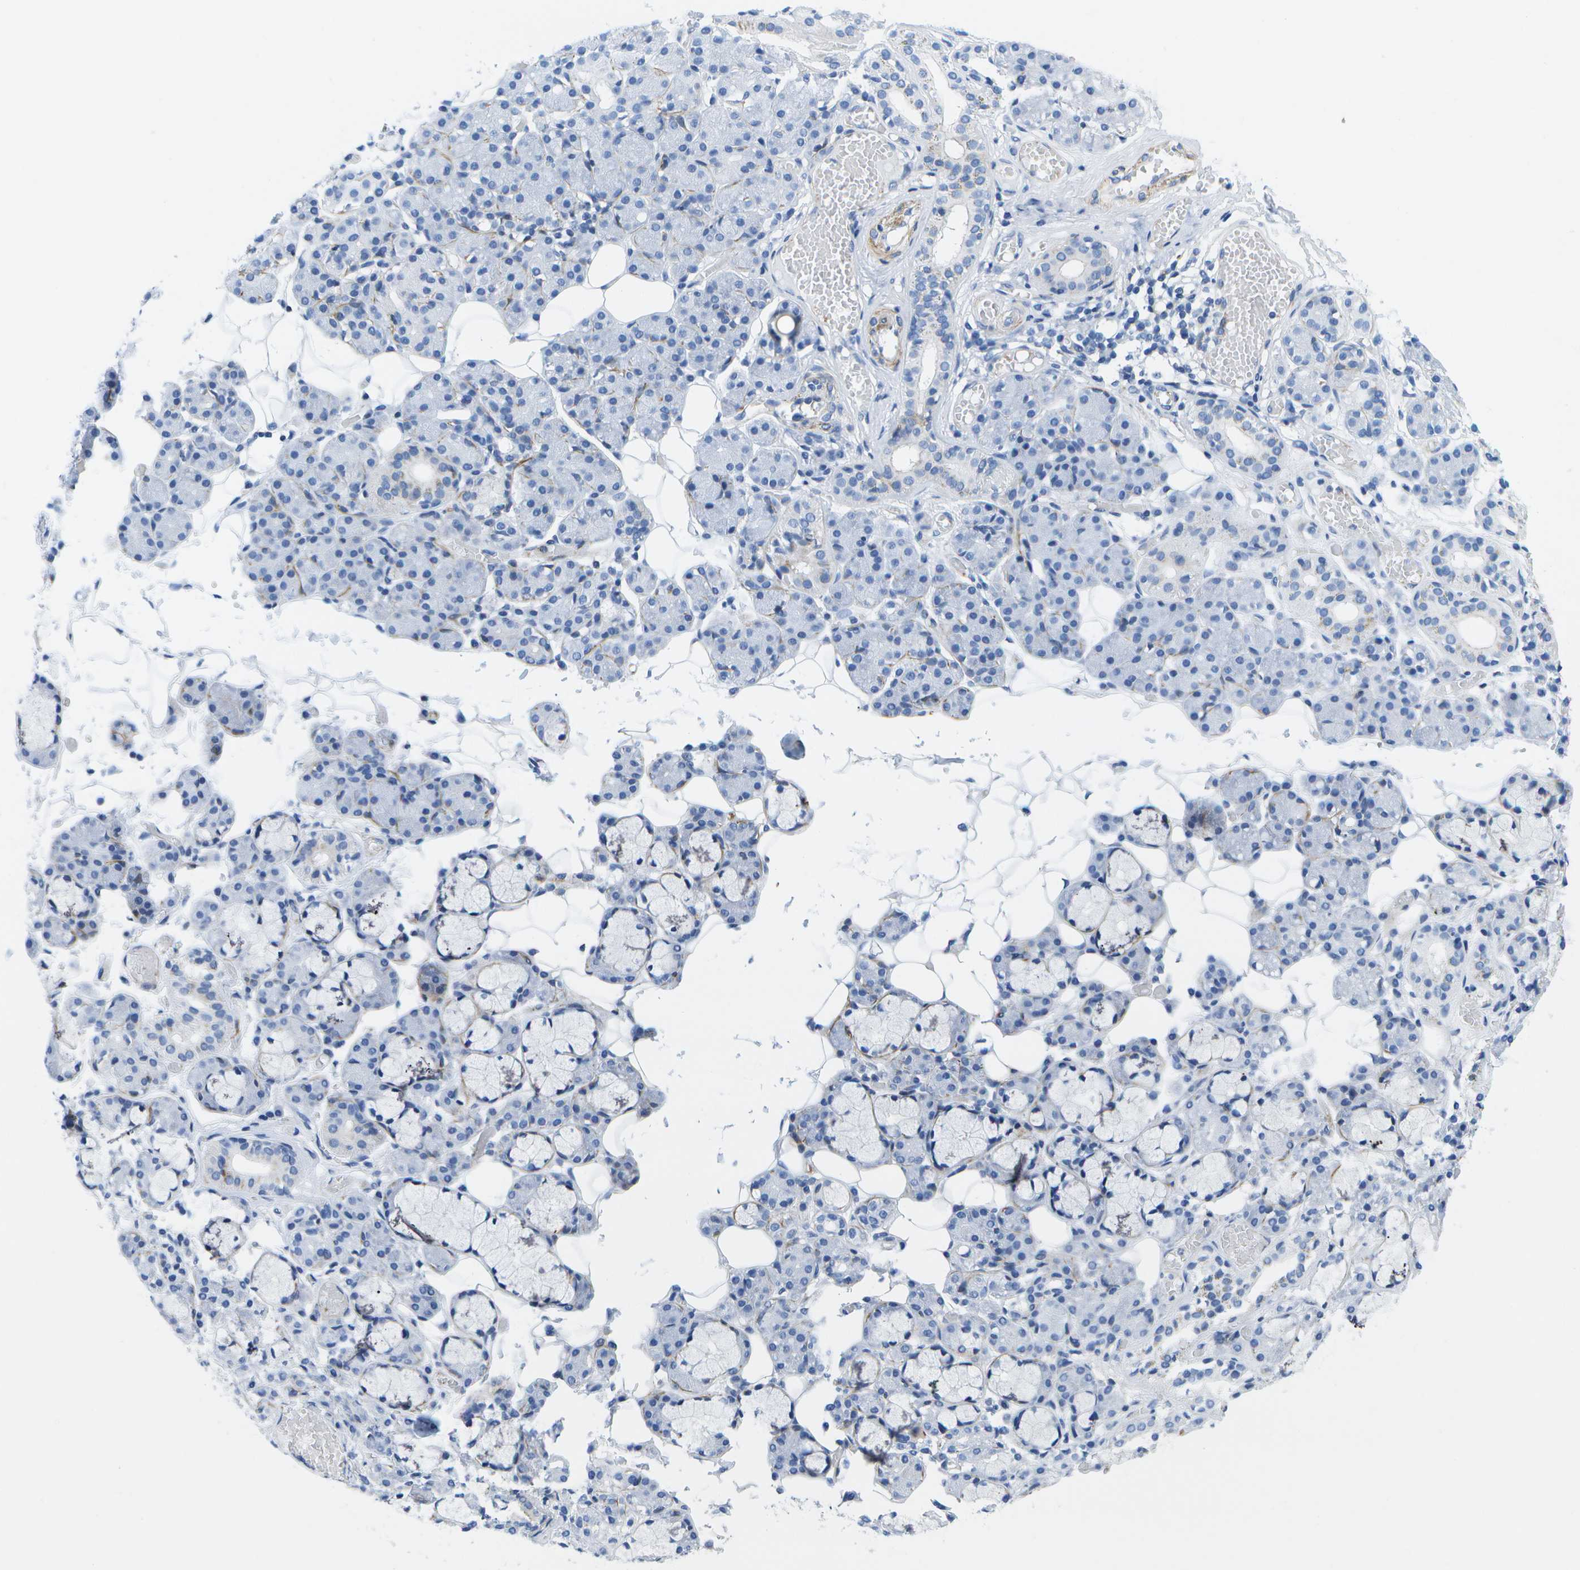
{"staining": {"intensity": "negative", "quantity": "none", "location": "none"}, "tissue": "salivary gland", "cell_type": "Glandular cells", "image_type": "normal", "snomed": [{"axis": "morphology", "description": "Normal tissue, NOS"}, {"axis": "topography", "description": "Salivary gland"}], "caption": "High magnification brightfield microscopy of normal salivary gland stained with DAB (brown) and counterstained with hematoxylin (blue): glandular cells show no significant expression.", "gene": "ADGRG6", "patient": {"sex": "male", "age": 63}}